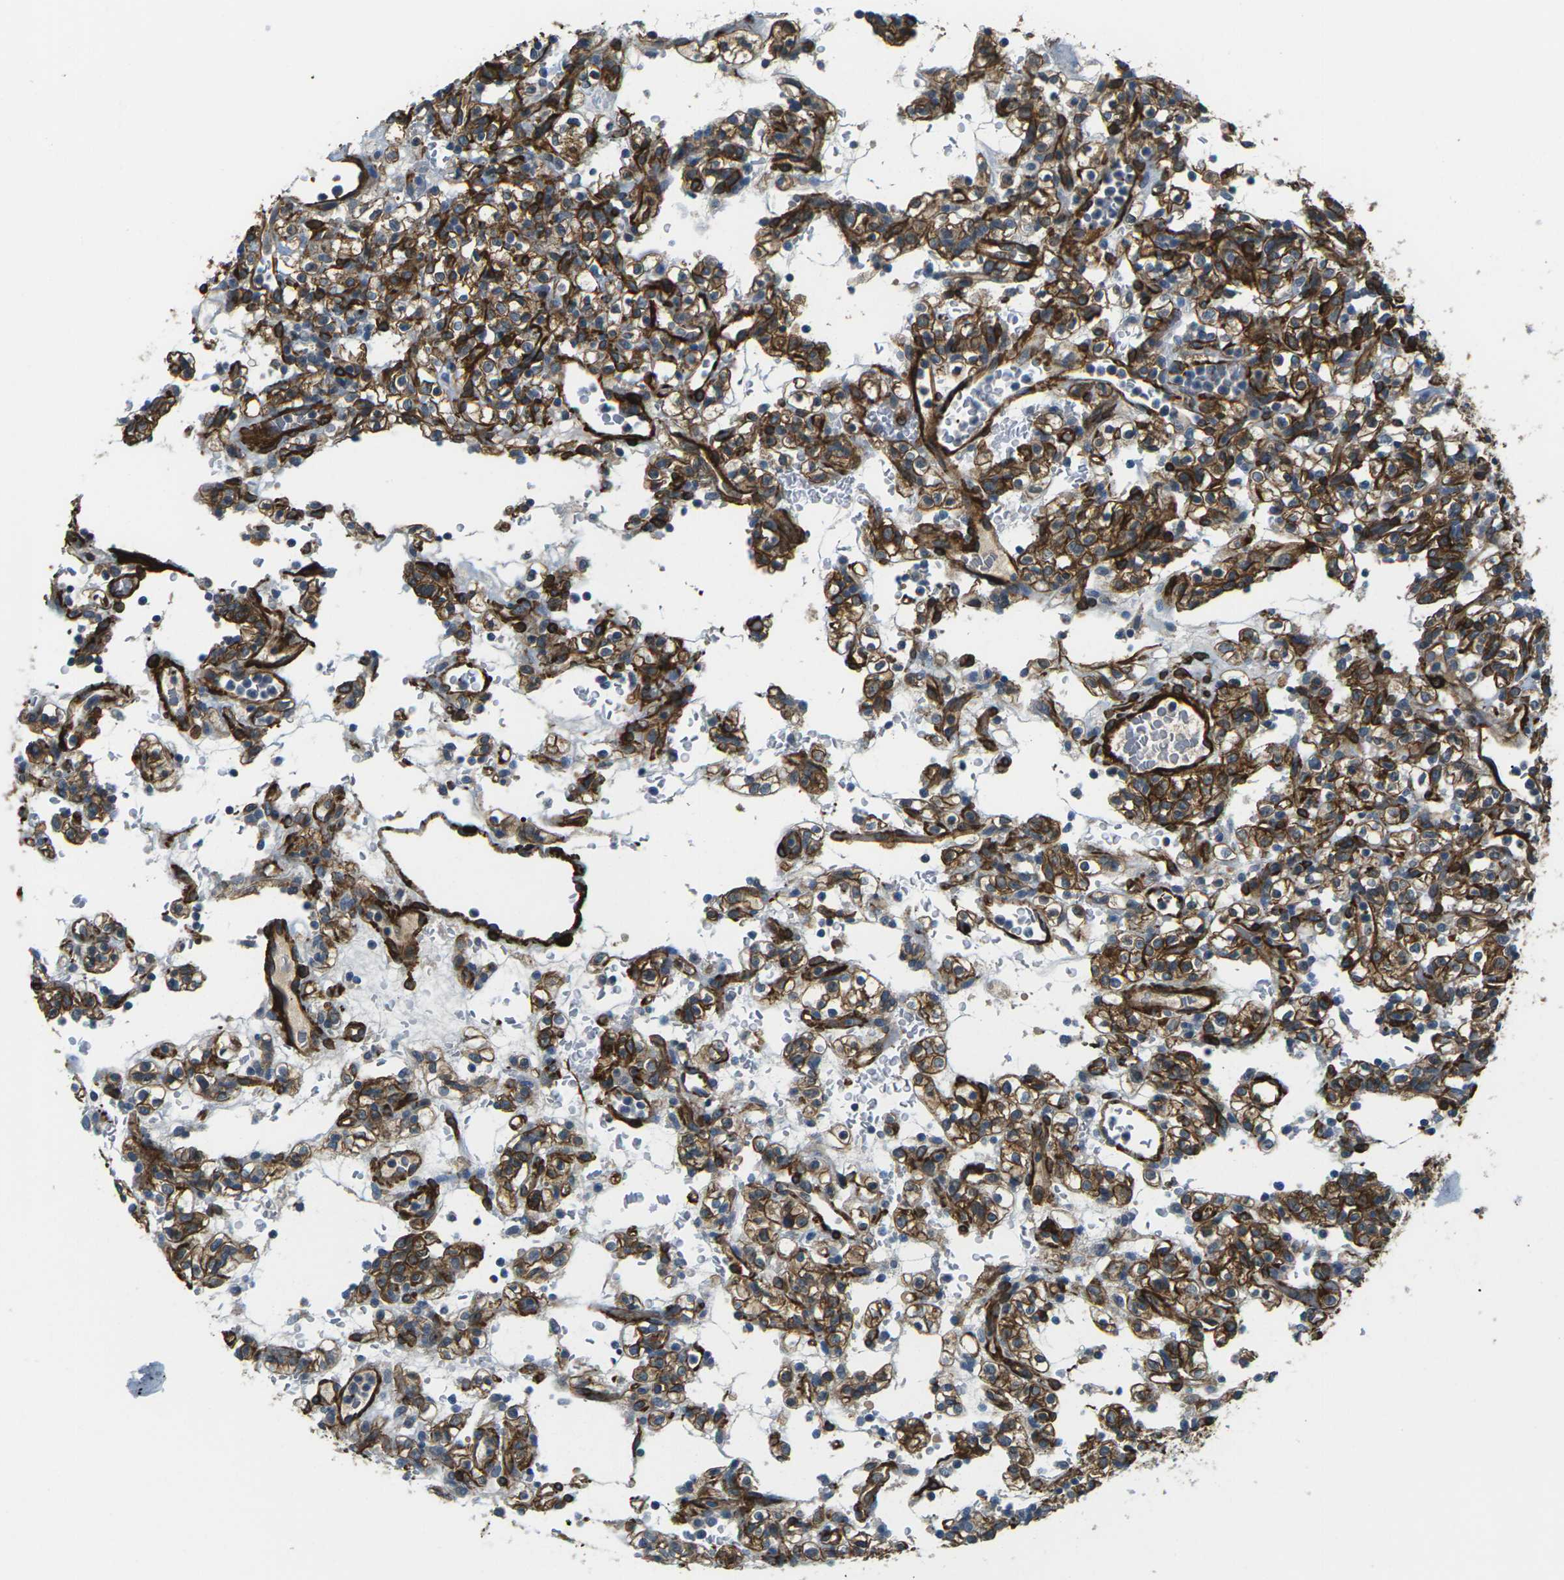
{"staining": {"intensity": "strong", "quantity": ">75%", "location": "cytoplasmic/membranous"}, "tissue": "renal cancer", "cell_type": "Tumor cells", "image_type": "cancer", "snomed": [{"axis": "morphology", "description": "Normal tissue, NOS"}, {"axis": "morphology", "description": "Adenocarcinoma, NOS"}, {"axis": "topography", "description": "Kidney"}], "caption": "DAB (3,3'-diaminobenzidine) immunohistochemical staining of renal cancer (adenocarcinoma) displays strong cytoplasmic/membranous protein expression in about >75% of tumor cells. (DAB (3,3'-diaminobenzidine) IHC, brown staining for protein, blue staining for nuclei).", "gene": "GRAMD1C", "patient": {"sex": "female", "age": 72}}